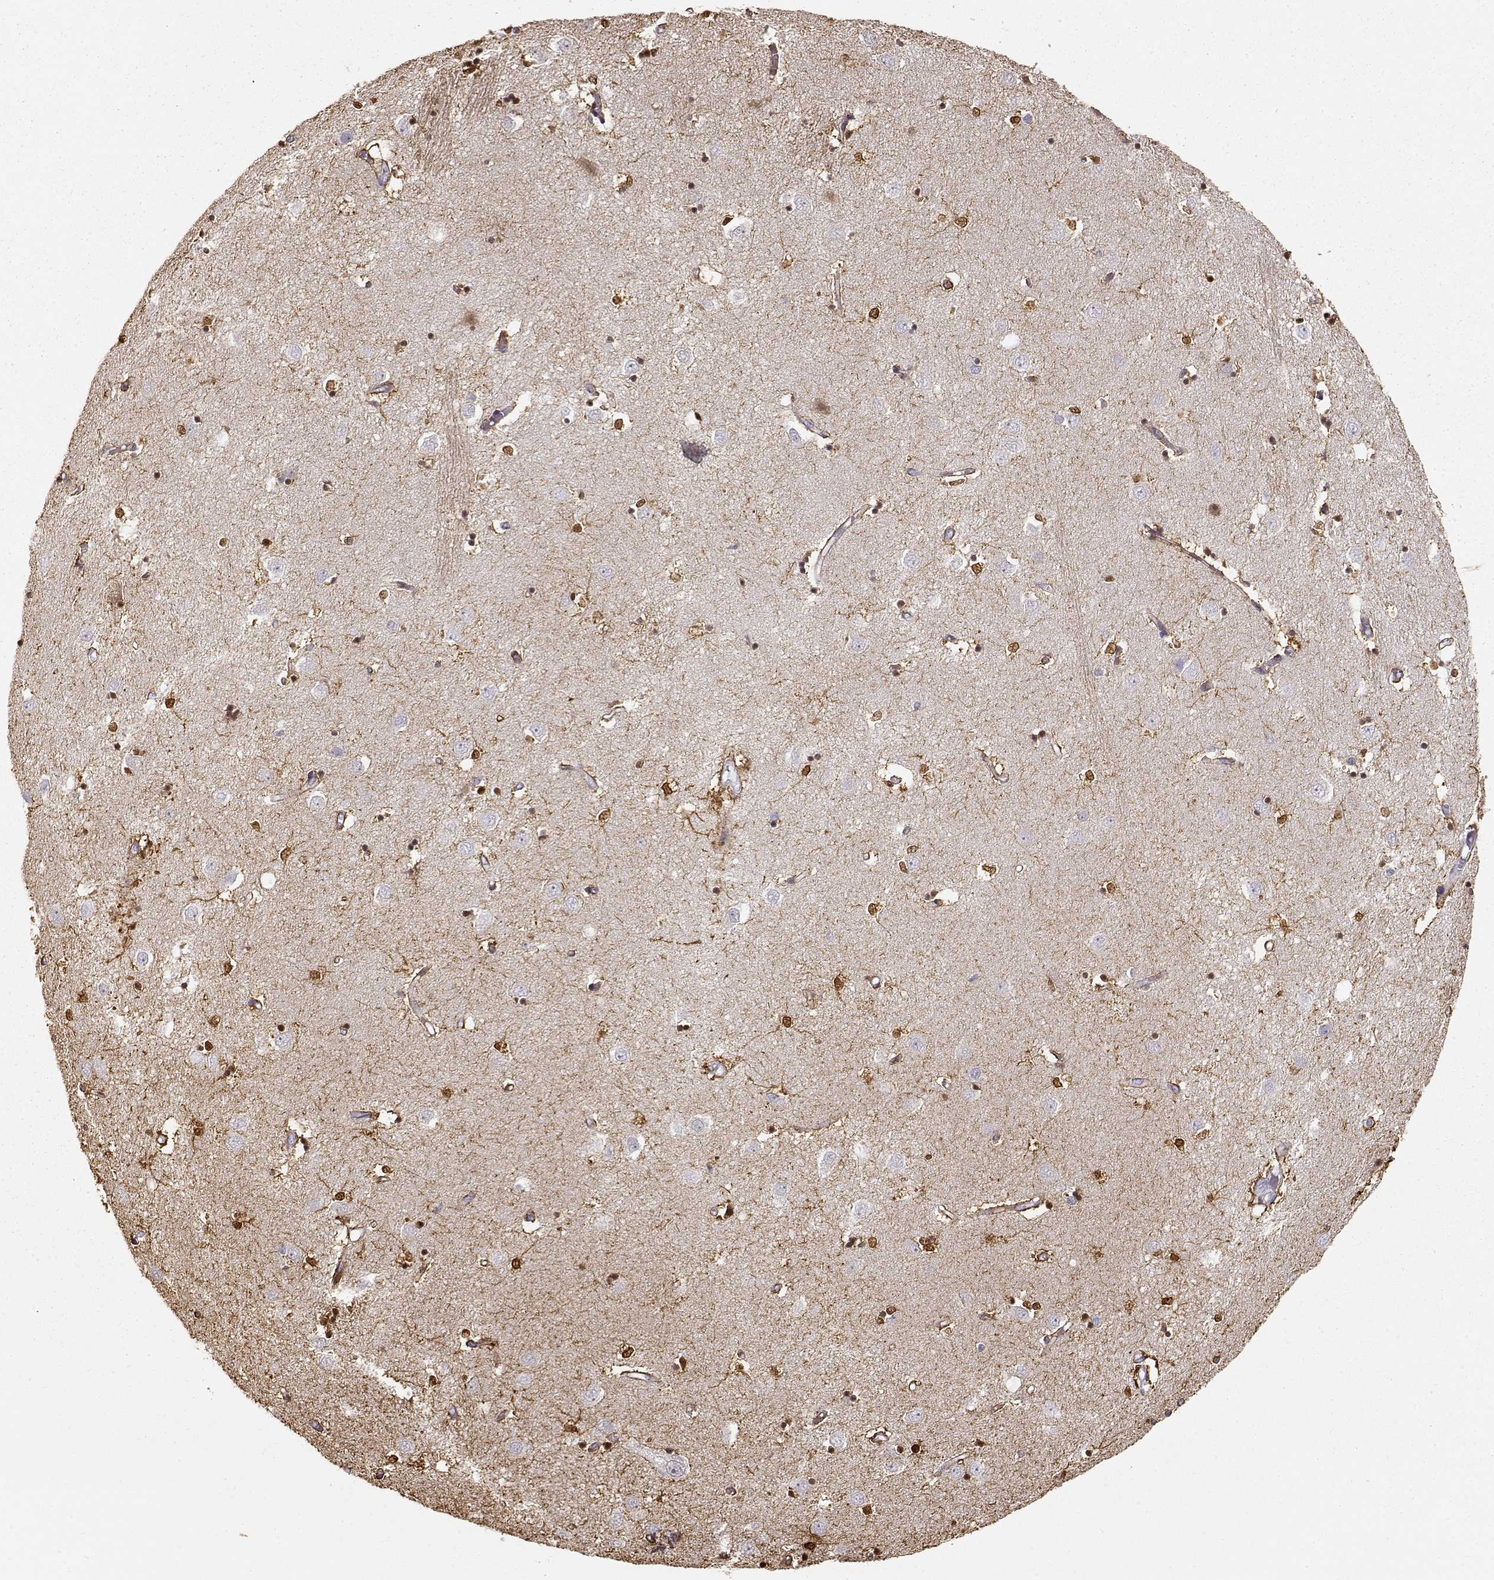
{"staining": {"intensity": "strong", "quantity": ">75%", "location": "cytoplasmic/membranous,nuclear"}, "tissue": "caudate", "cell_type": "Glial cells", "image_type": "normal", "snomed": [{"axis": "morphology", "description": "Normal tissue, NOS"}, {"axis": "topography", "description": "Lateral ventricle wall"}], "caption": "Strong cytoplasmic/membranous,nuclear positivity for a protein is seen in about >75% of glial cells of unremarkable caudate using IHC.", "gene": "S100B", "patient": {"sex": "male", "age": 54}}